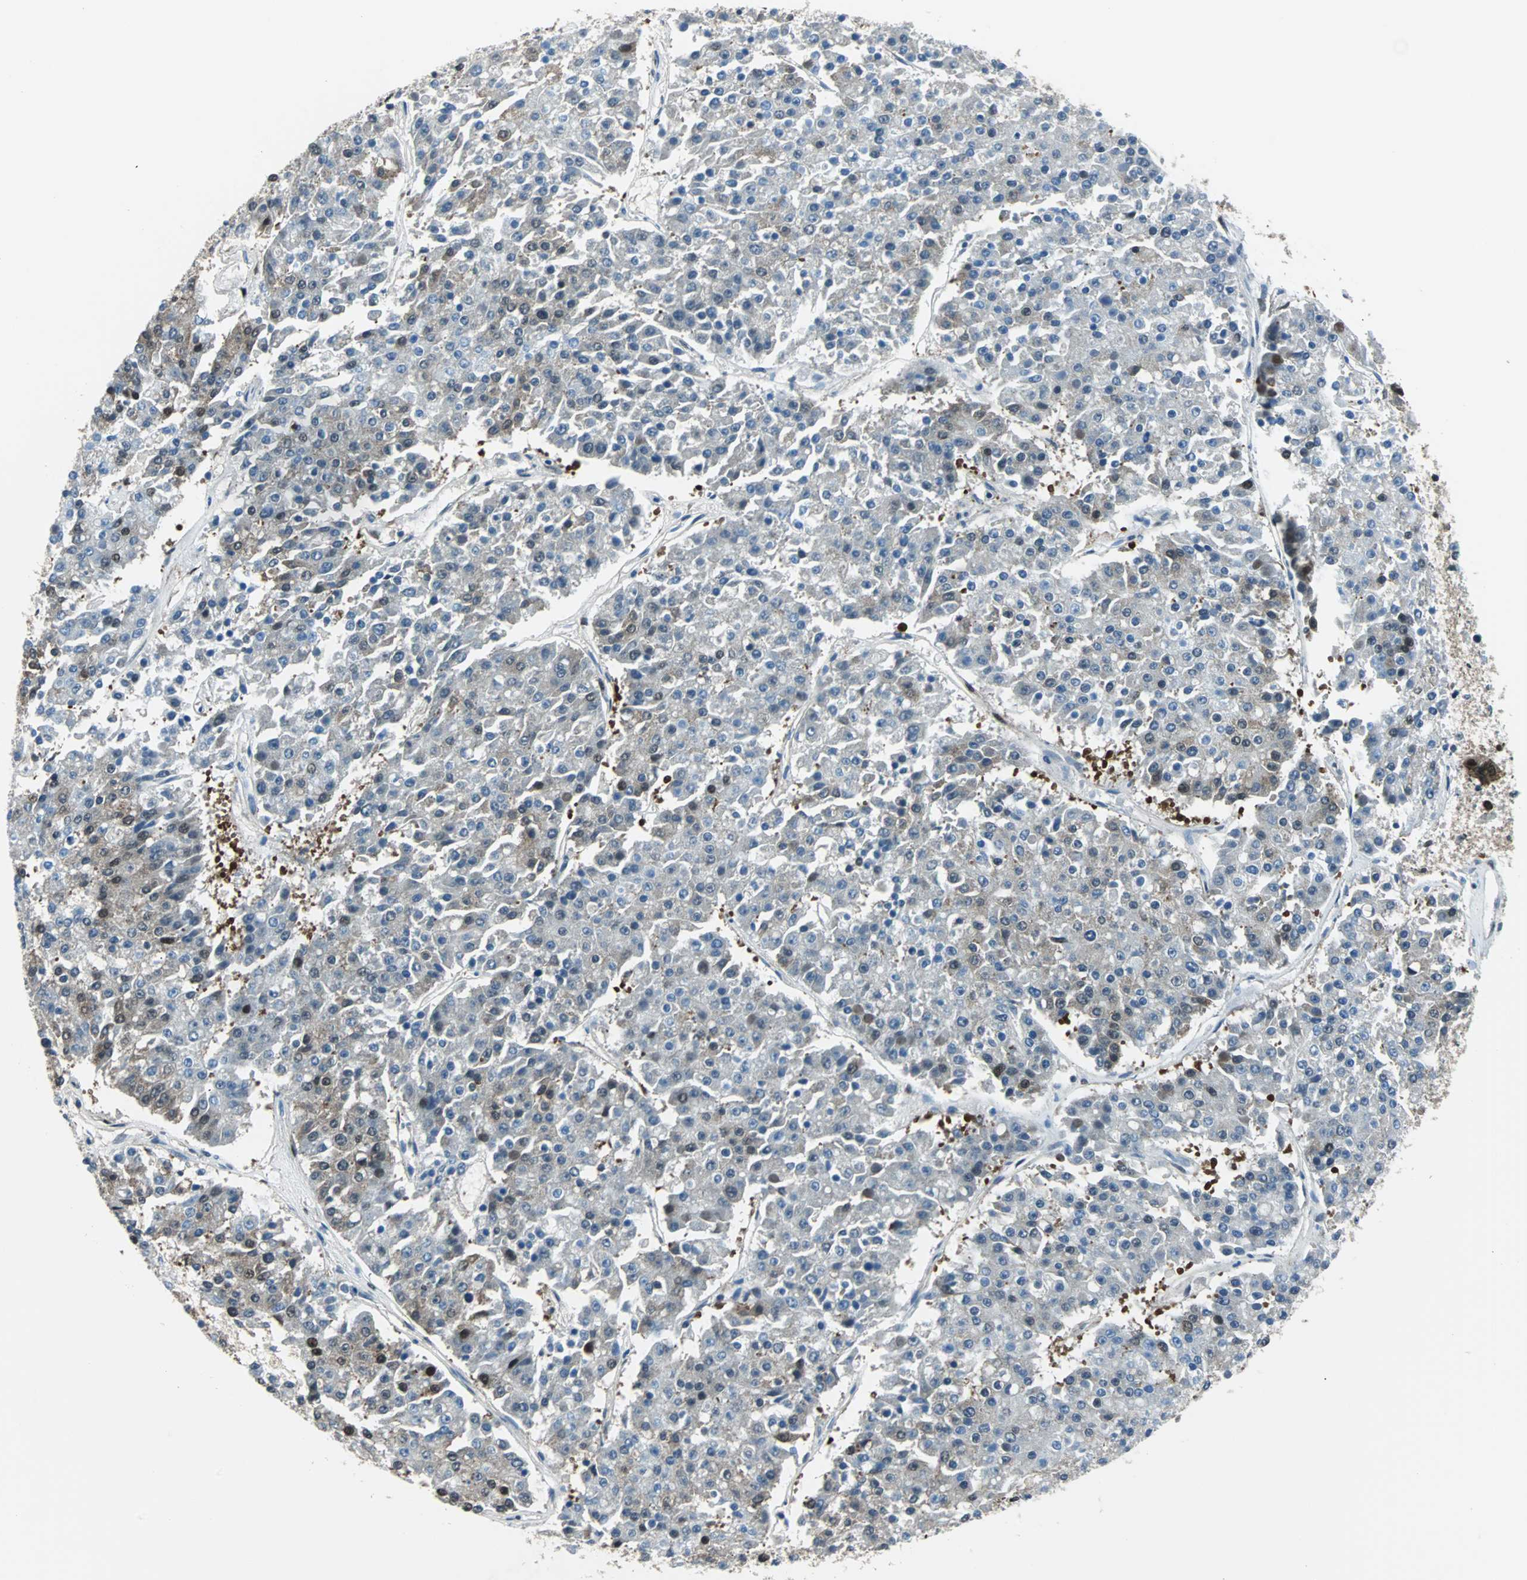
{"staining": {"intensity": "moderate", "quantity": "<25%", "location": "cytoplasmic/membranous,nuclear"}, "tissue": "pancreatic cancer", "cell_type": "Tumor cells", "image_type": "cancer", "snomed": [{"axis": "morphology", "description": "Adenocarcinoma, NOS"}, {"axis": "topography", "description": "Pancreas"}], "caption": "IHC of human adenocarcinoma (pancreatic) displays low levels of moderate cytoplasmic/membranous and nuclear expression in about <25% of tumor cells.", "gene": "VCP", "patient": {"sex": "male", "age": 50}}